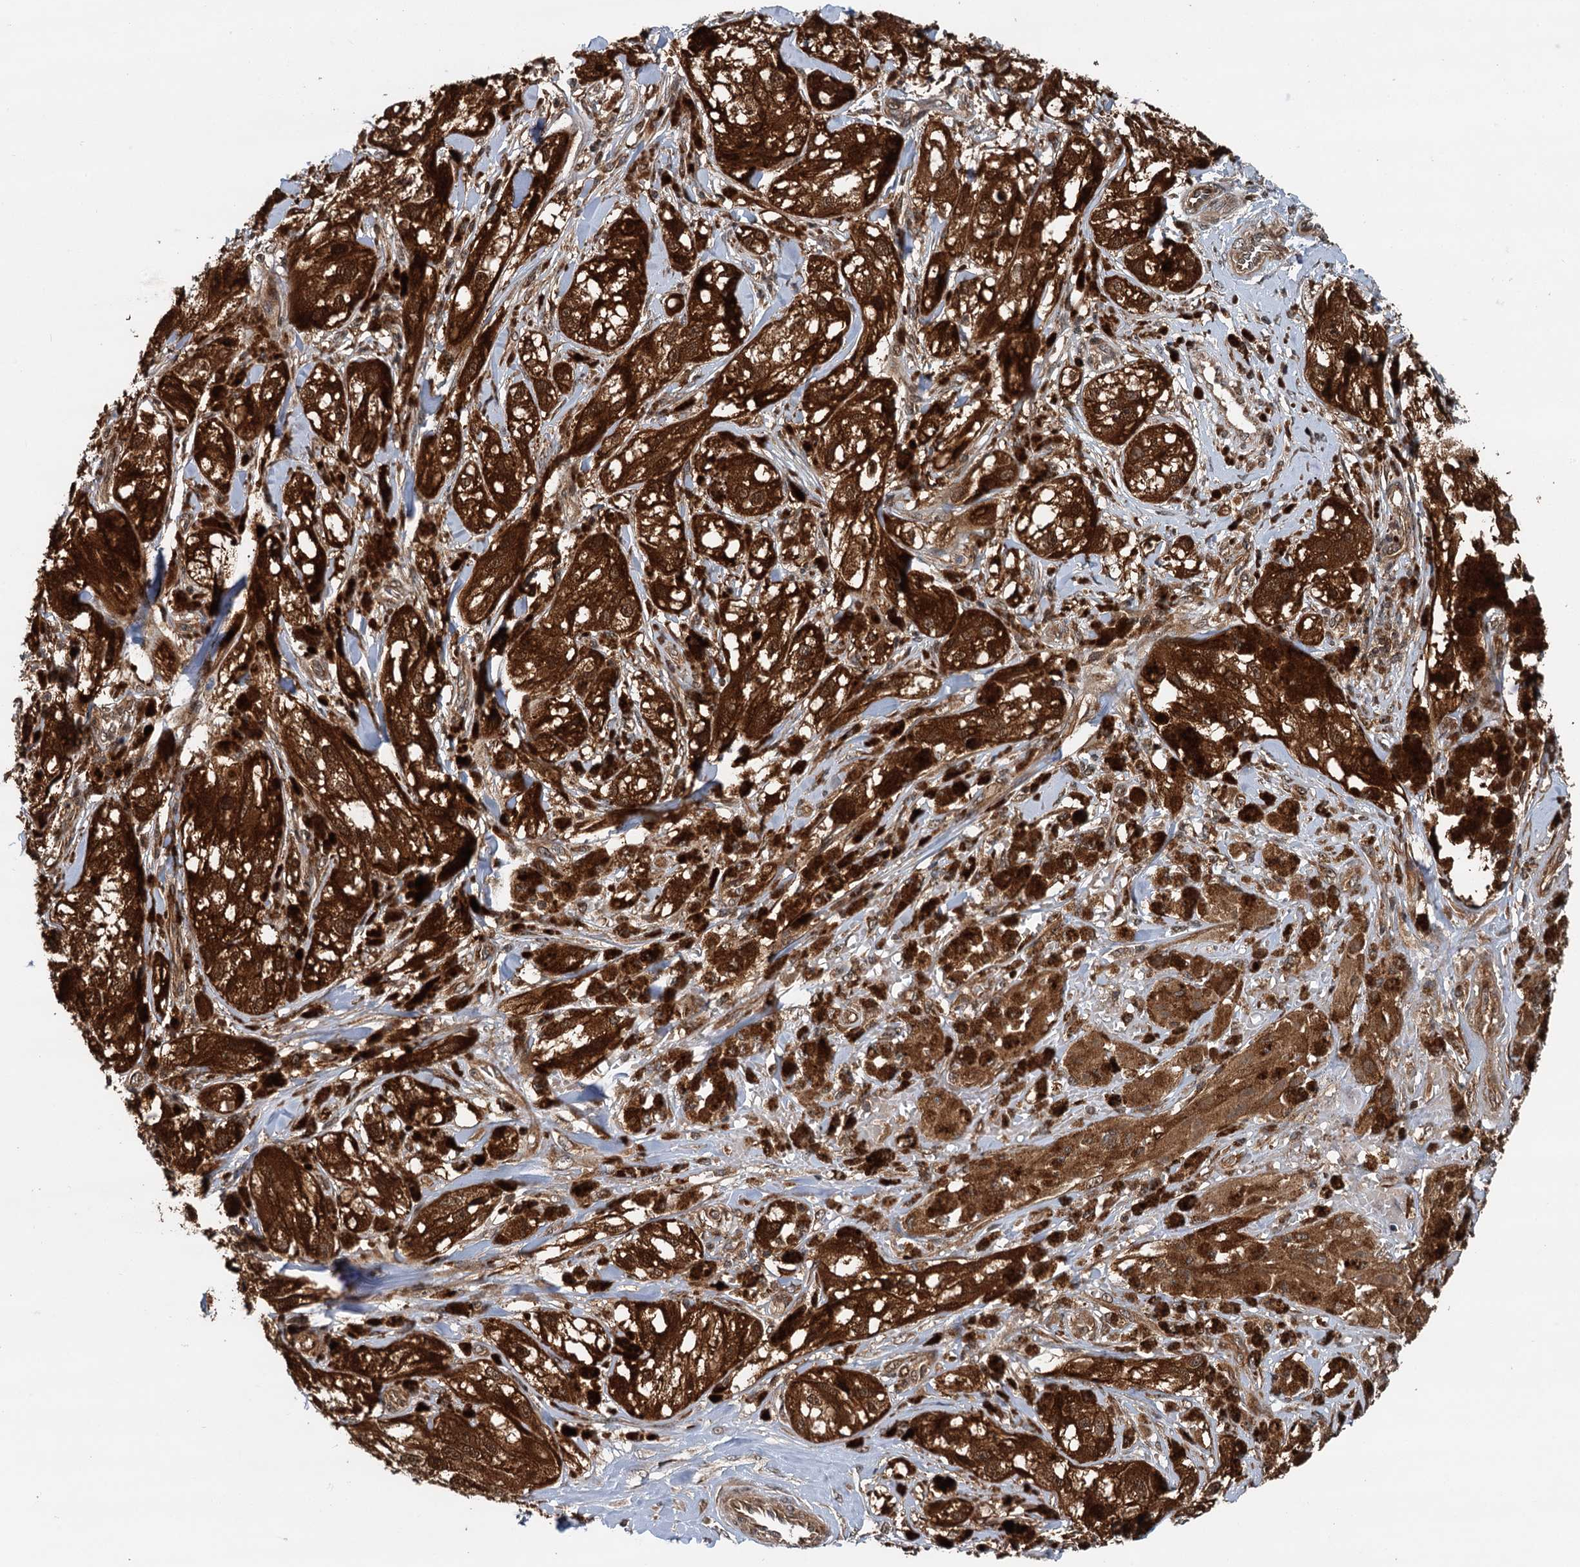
{"staining": {"intensity": "strong", "quantity": "25%-75%", "location": "cytoplasmic/membranous"}, "tissue": "melanoma", "cell_type": "Tumor cells", "image_type": "cancer", "snomed": [{"axis": "morphology", "description": "Malignant melanoma, NOS"}, {"axis": "topography", "description": "Skin"}], "caption": "Melanoma stained with DAB IHC displays high levels of strong cytoplasmic/membranous positivity in approximately 25%-75% of tumor cells.", "gene": "STUB1", "patient": {"sex": "male", "age": 88}}